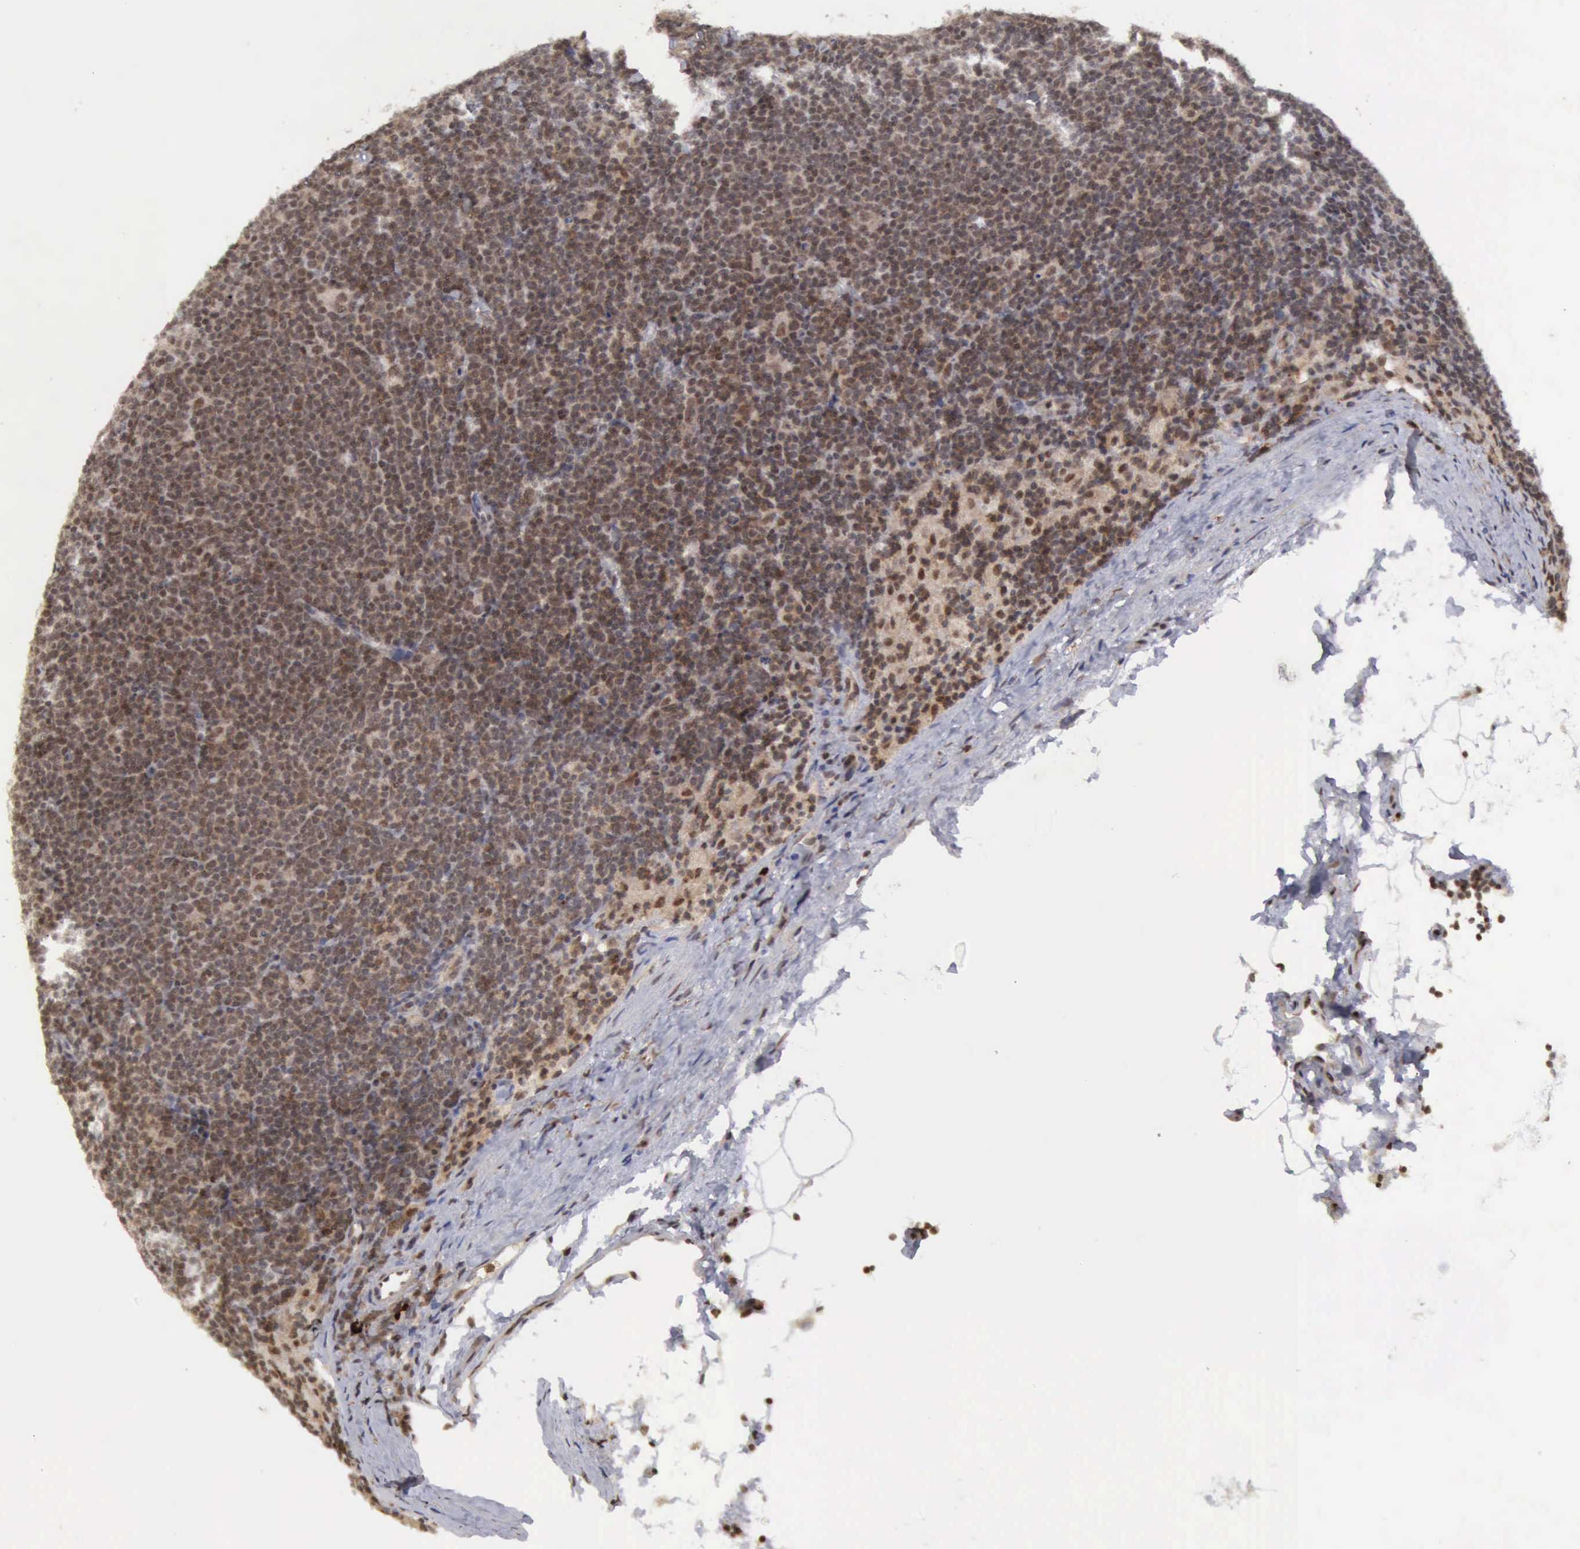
{"staining": {"intensity": "weak", "quantity": "25%-75%", "location": "cytoplasmic/membranous,nuclear"}, "tissue": "lymphoma", "cell_type": "Tumor cells", "image_type": "cancer", "snomed": [{"axis": "morphology", "description": "Malignant lymphoma, non-Hodgkin's type, Low grade"}, {"axis": "topography", "description": "Lymph node"}], "caption": "Immunohistochemistry of human lymphoma exhibits low levels of weak cytoplasmic/membranous and nuclear expression in approximately 25%-75% of tumor cells. Immunohistochemistry (ihc) stains the protein of interest in brown and the nuclei are stained blue.", "gene": "CDKN2A", "patient": {"sex": "male", "age": 65}}